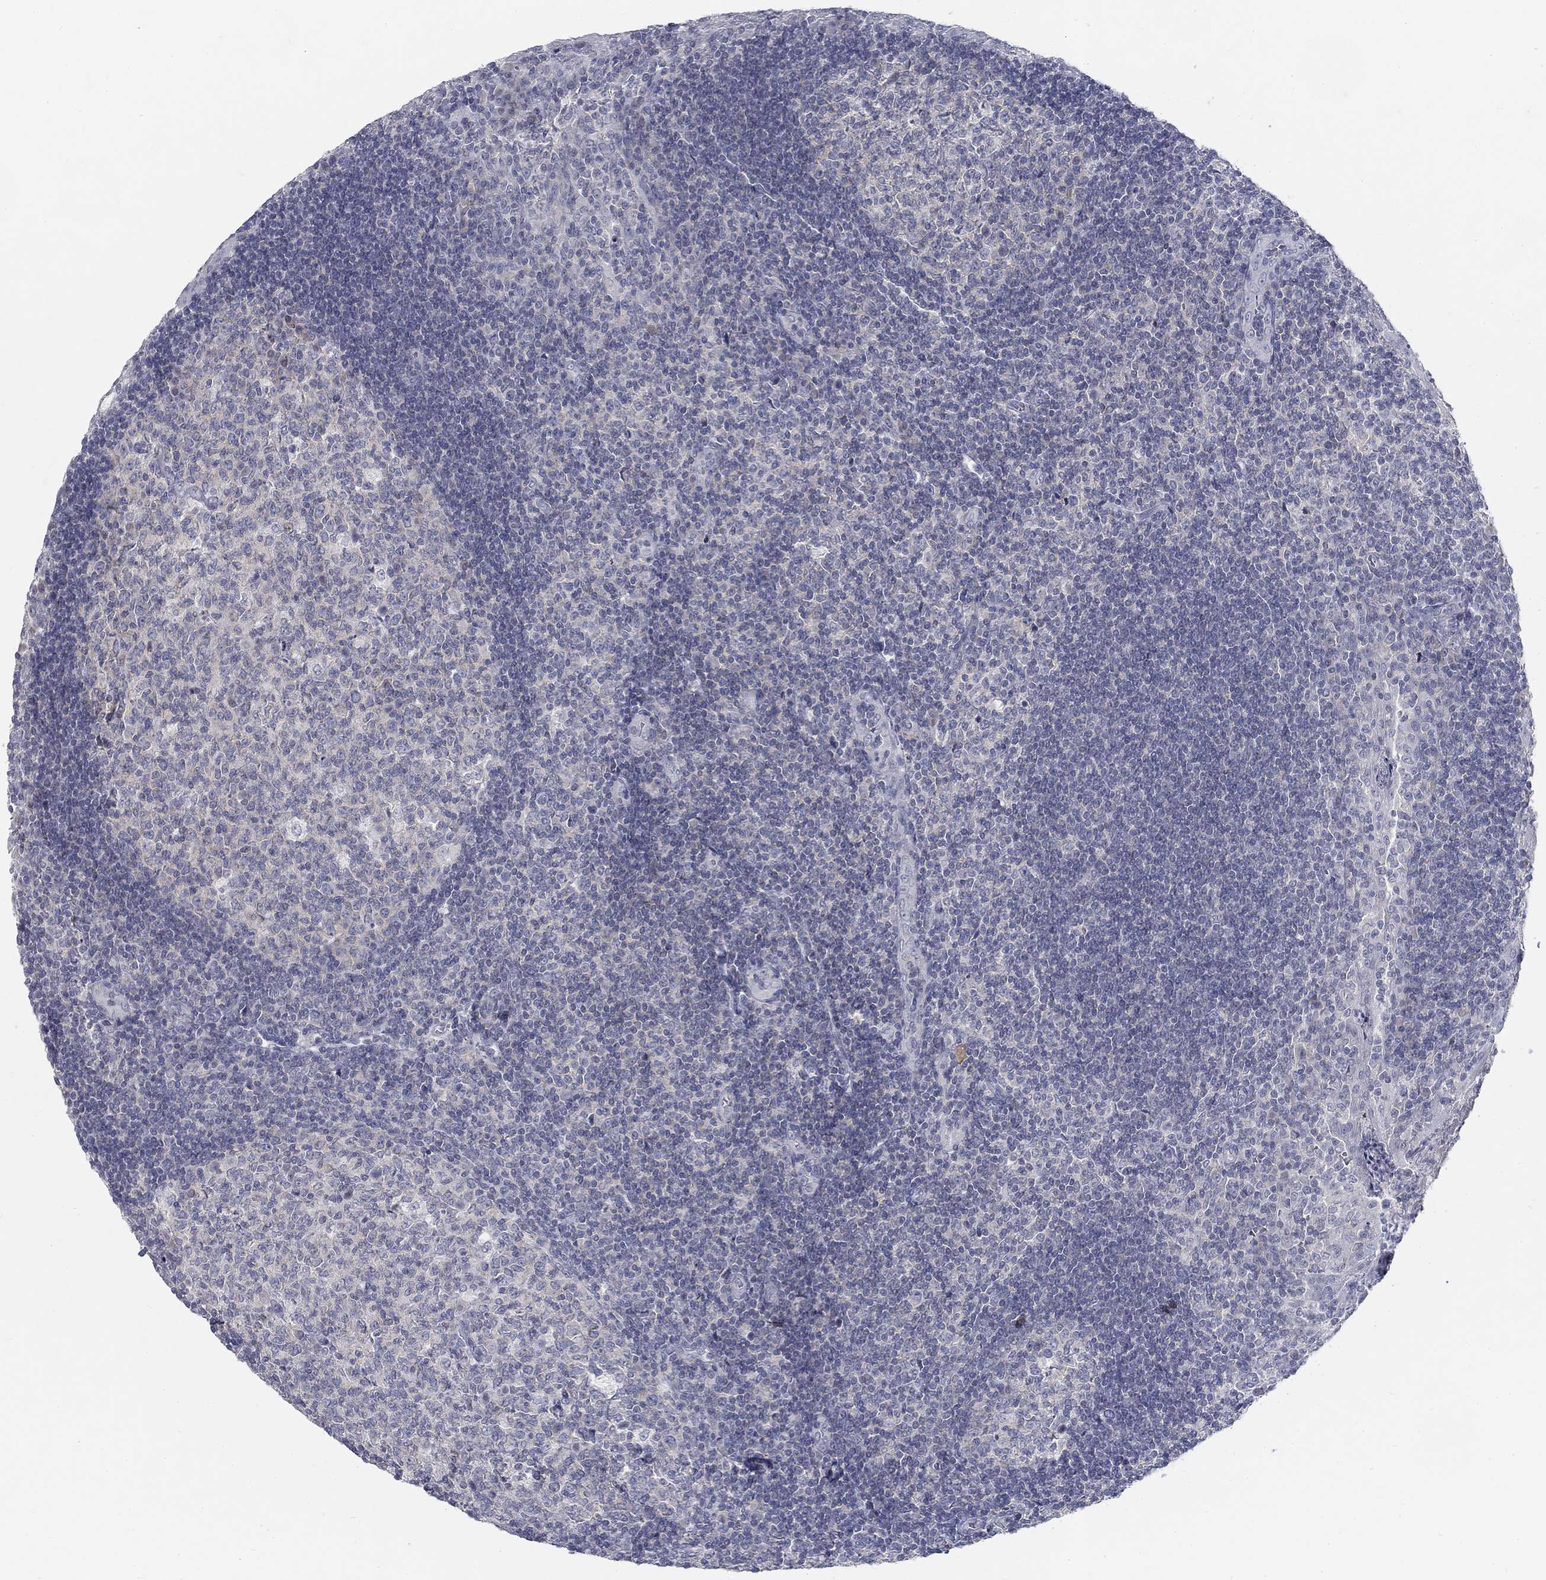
{"staining": {"intensity": "weak", "quantity": "<25%", "location": "cytoplasmic/membranous"}, "tissue": "tonsil", "cell_type": "Germinal center cells", "image_type": "normal", "snomed": [{"axis": "morphology", "description": "Normal tissue, NOS"}, {"axis": "topography", "description": "Tonsil"}], "caption": "Unremarkable tonsil was stained to show a protein in brown. There is no significant expression in germinal center cells. (DAB immunohistochemistry visualized using brightfield microscopy, high magnification).", "gene": "ATP1A3", "patient": {"sex": "female", "age": 12}}